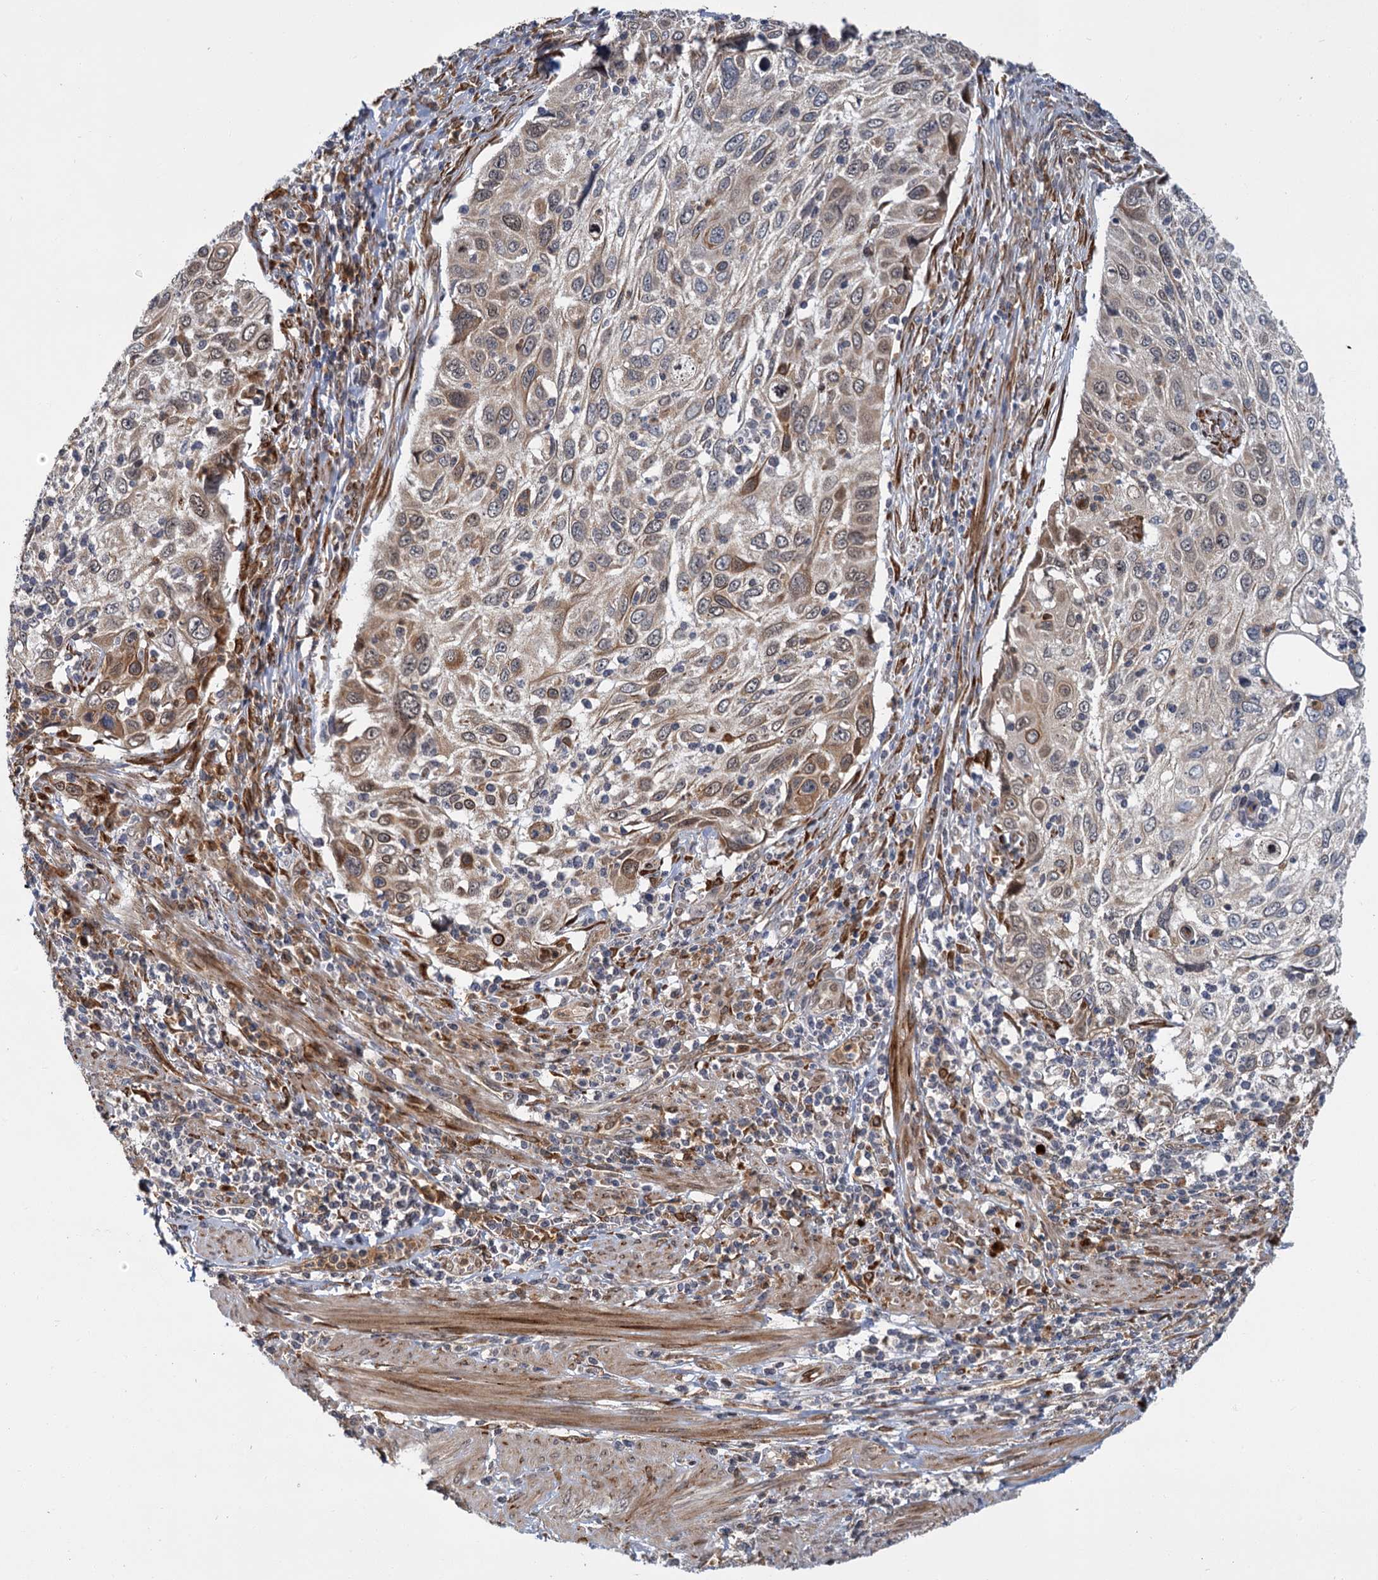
{"staining": {"intensity": "moderate", "quantity": "<25%", "location": "cytoplasmic/membranous"}, "tissue": "cervical cancer", "cell_type": "Tumor cells", "image_type": "cancer", "snomed": [{"axis": "morphology", "description": "Squamous cell carcinoma, NOS"}, {"axis": "topography", "description": "Cervix"}], "caption": "Cervical cancer (squamous cell carcinoma) stained with a protein marker exhibits moderate staining in tumor cells.", "gene": "APBA2", "patient": {"sex": "female", "age": 70}}